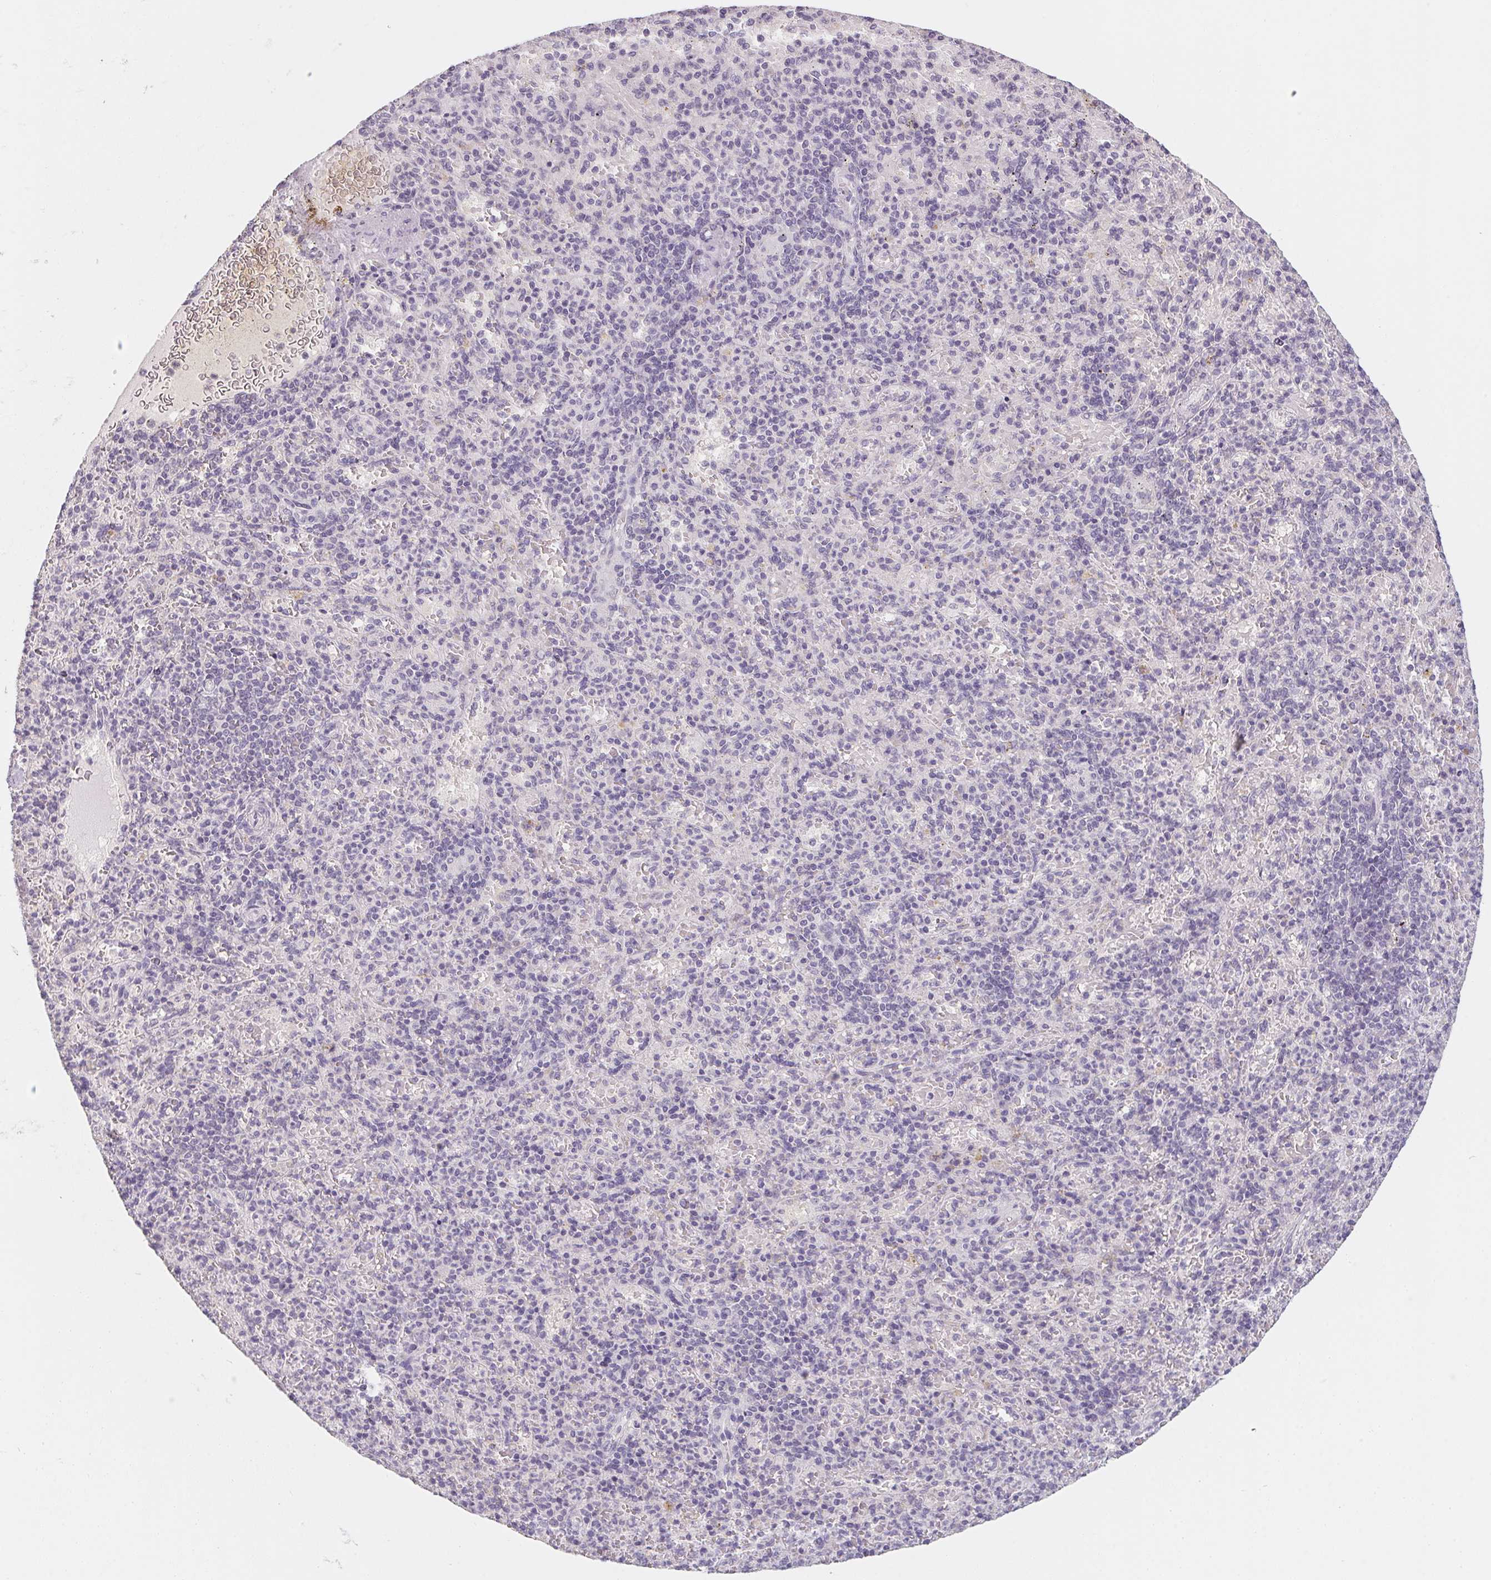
{"staining": {"intensity": "negative", "quantity": "none", "location": "none"}, "tissue": "spleen", "cell_type": "Cells in red pulp", "image_type": "normal", "snomed": [{"axis": "morphology", "description": "Normal tissue, NOS"}, {"axis": "topography", "description": "Spleen"}], "caption": "An image of spleen stained for a protein reveals no brown staining in cells in red pulp. (DAB (3,3'-diaminobenzidine) immunohistochemistry, high magnification).", "gene": "CAPZA3", "patient": {"sex": "female", "age": 74}}